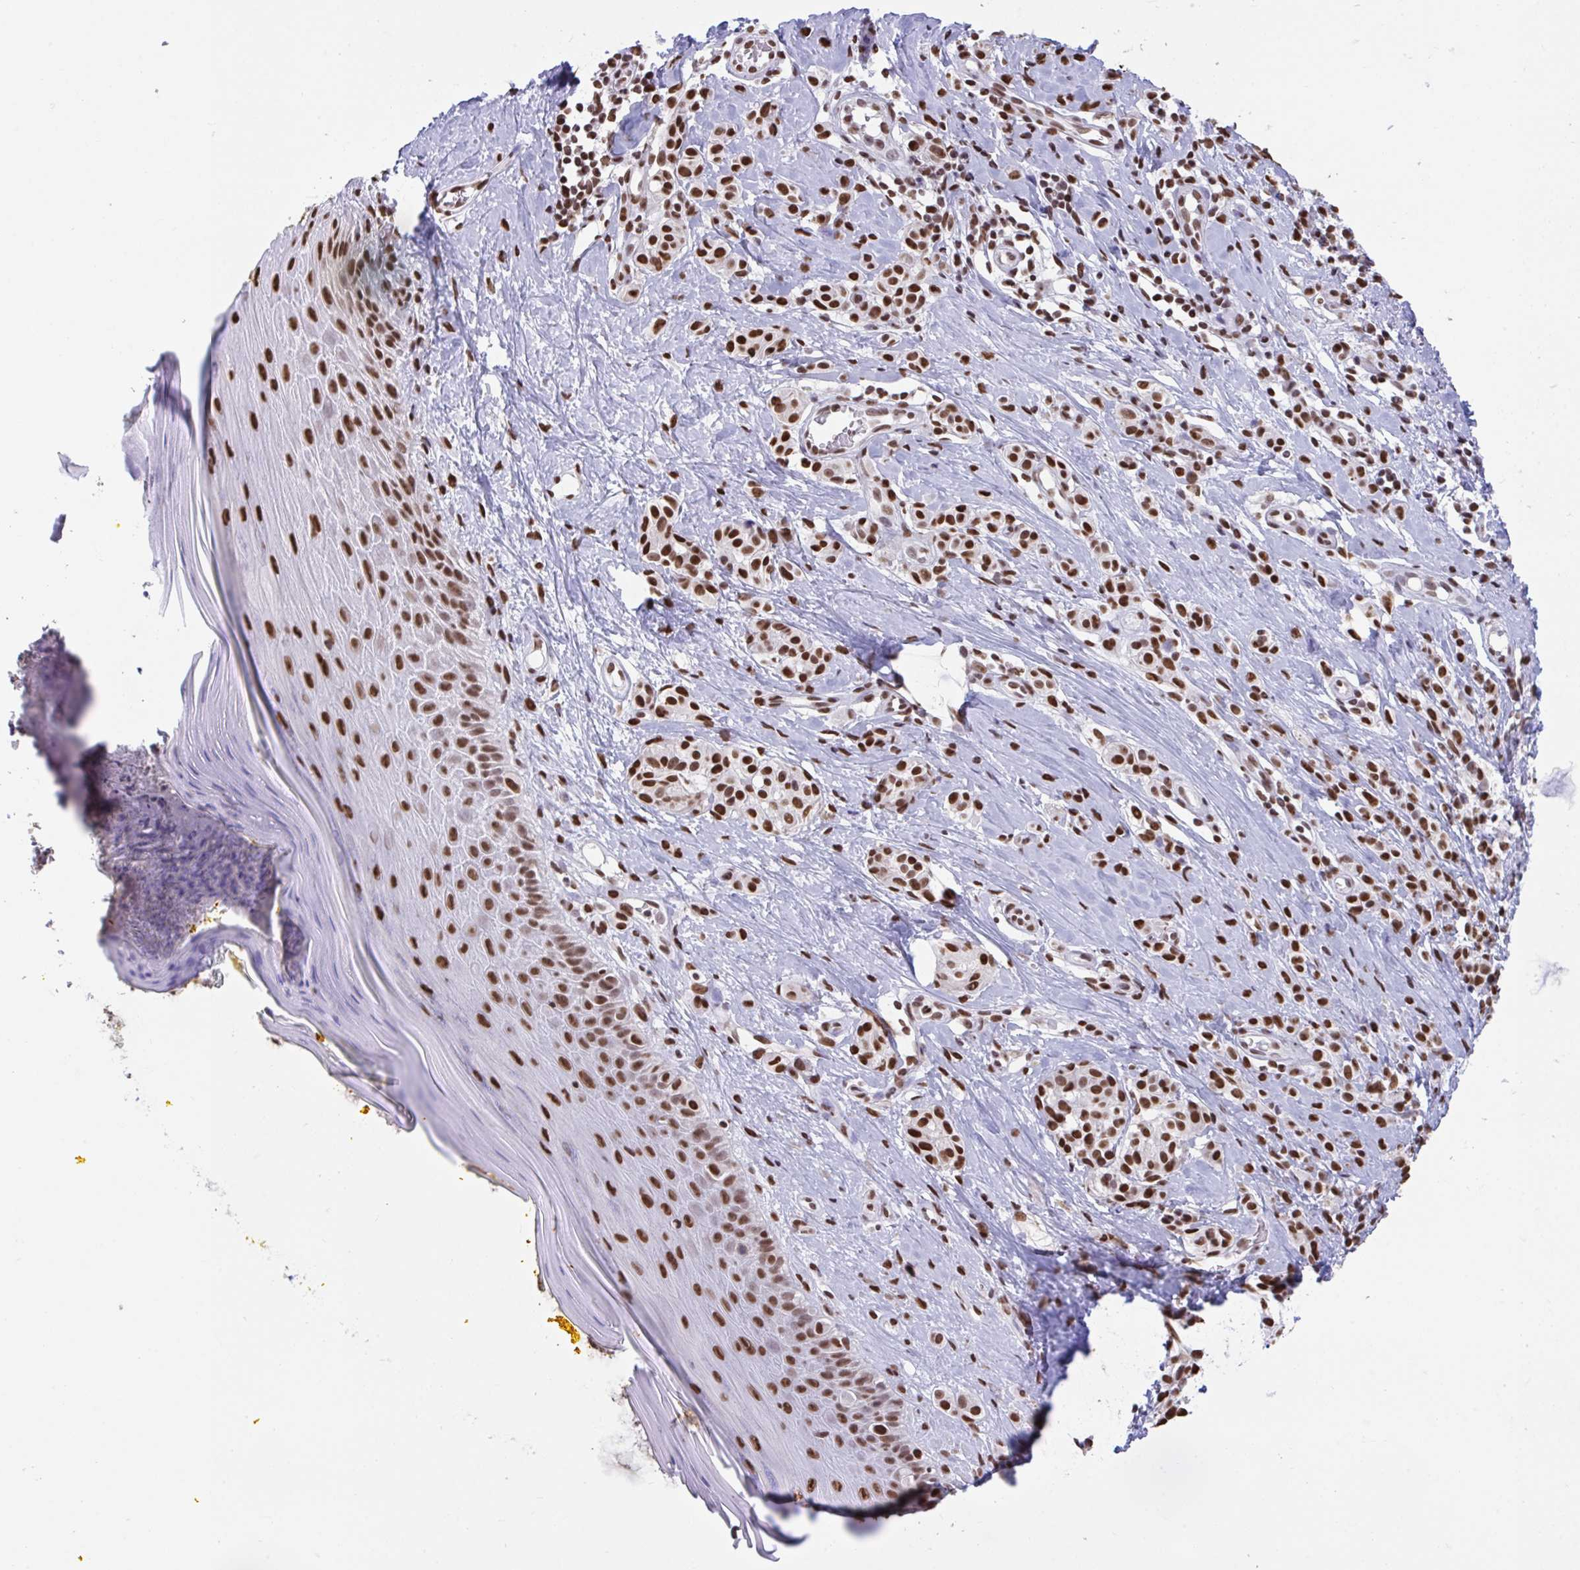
{"staining": {"intensity": "strong", "quantity": ">75%", "location": "nuclear"}, "tissue": "melanoma", "cell_type": "Tumor cells", "image_type": "cancer", "snomed": [{"axis": "morphology", "description": "Malignant melanoma, NOS"}, {"axis": "topography", "description": "Skin"}], "caption": "An image showing strong nuclear positivity in about >75% of tumor cells in melanoma, as visualized by brown immunohistochemical staining.", "gene": "HNRNPDL", "patient": {"sex": "male", "age": 74}}